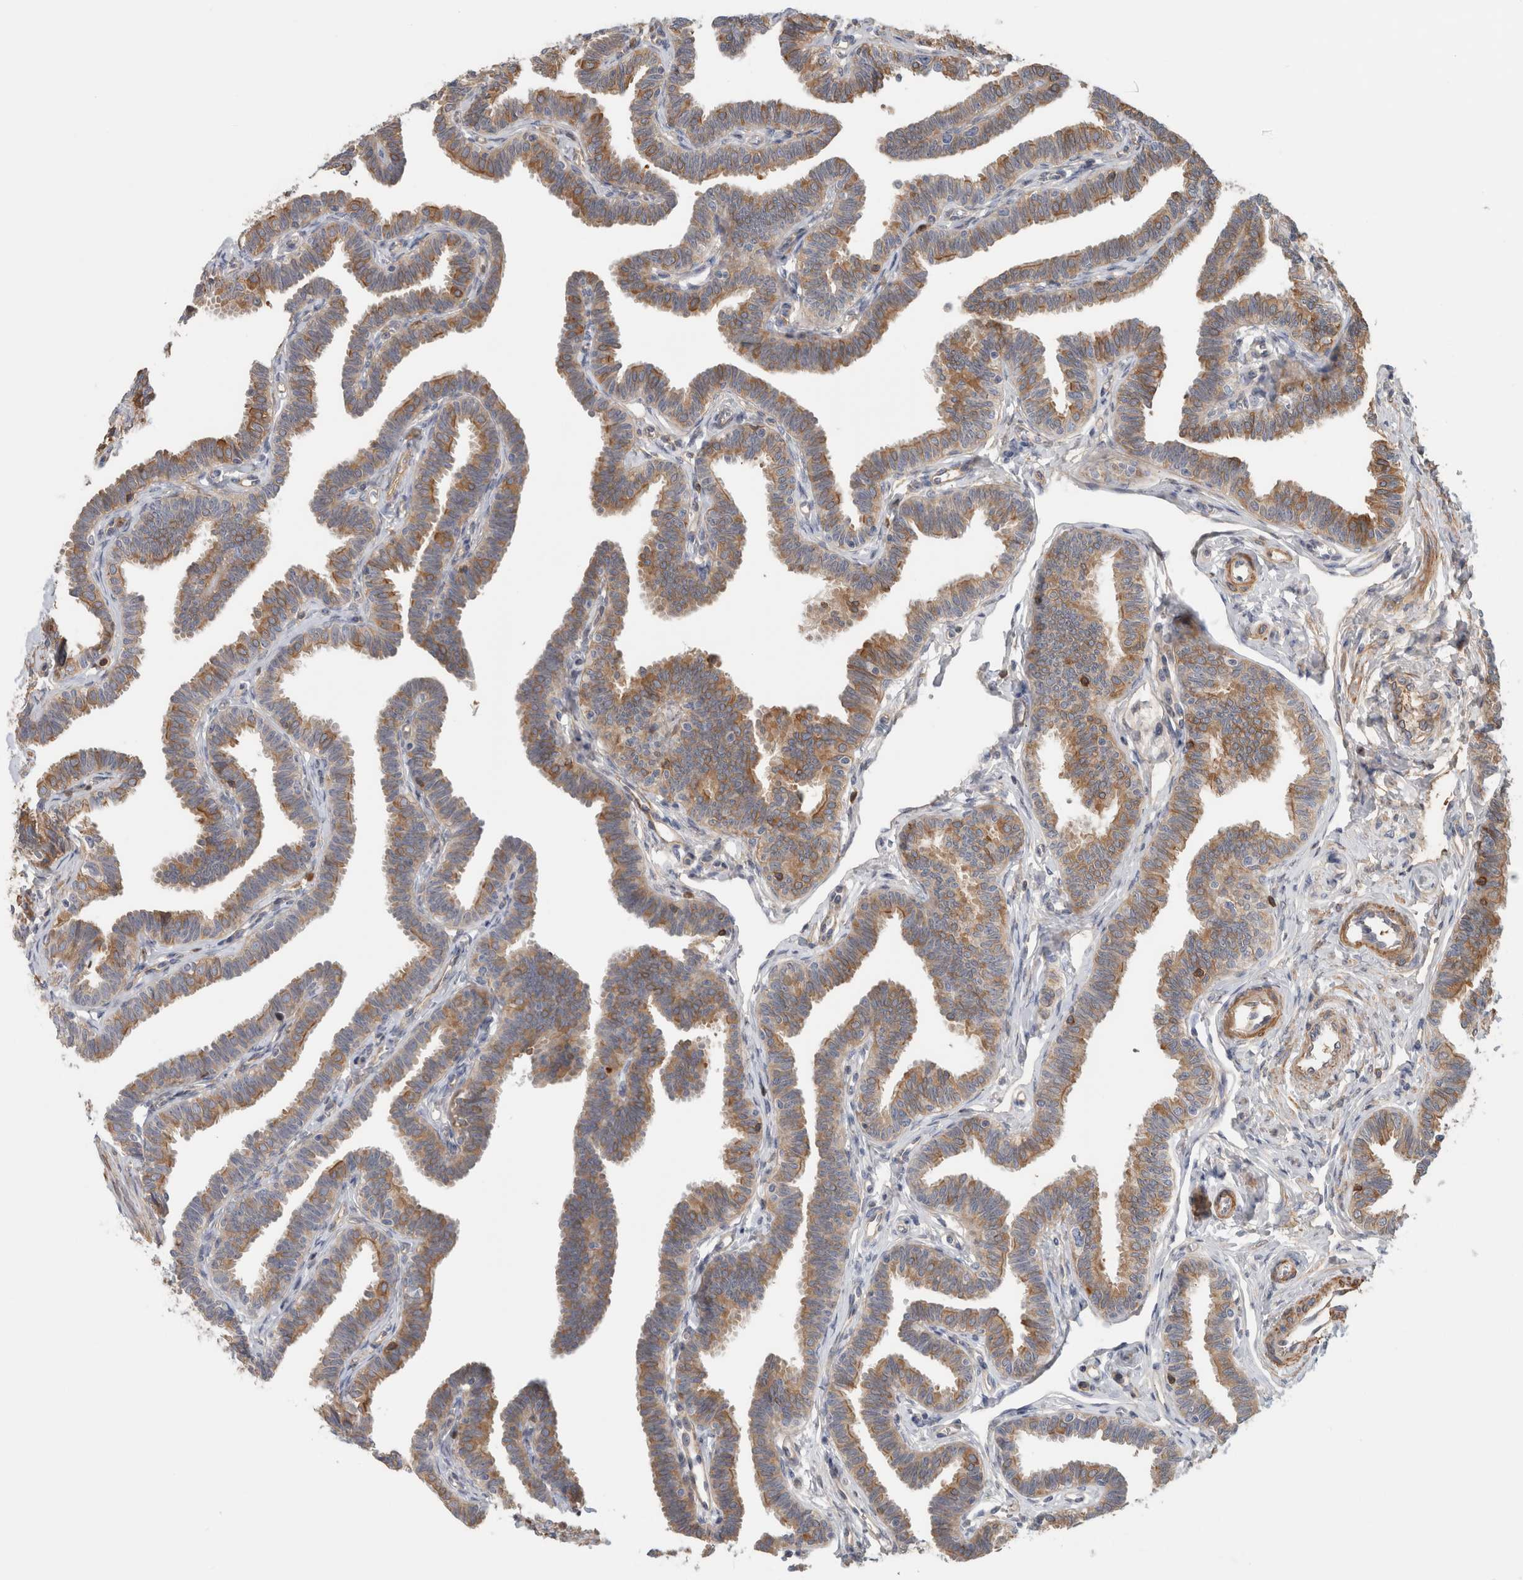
{"staining": {"intensity": "moderate", "quantity": "25%-75%", "location": "cytoplasmic/membranous"}, "tissue": "fallopian tube", "cell_type": "Glandular cells", "image_type": "normal", "snomed": [{"axis": "morphology", "description": "Normal tissue, NOS"}, {"axis": "topography", "description": "Fallopian tube"}, {"axis": "topography", "description": "Ovary"}], "caption": "Brown immunohistochemical staining in normal human fallopian tube shows moderate cytoplasmic/membranous expression in approximately 25%-75% of glandular cells.", "gene": "CFI", "patient": {"sex": "female", "age": 23}}